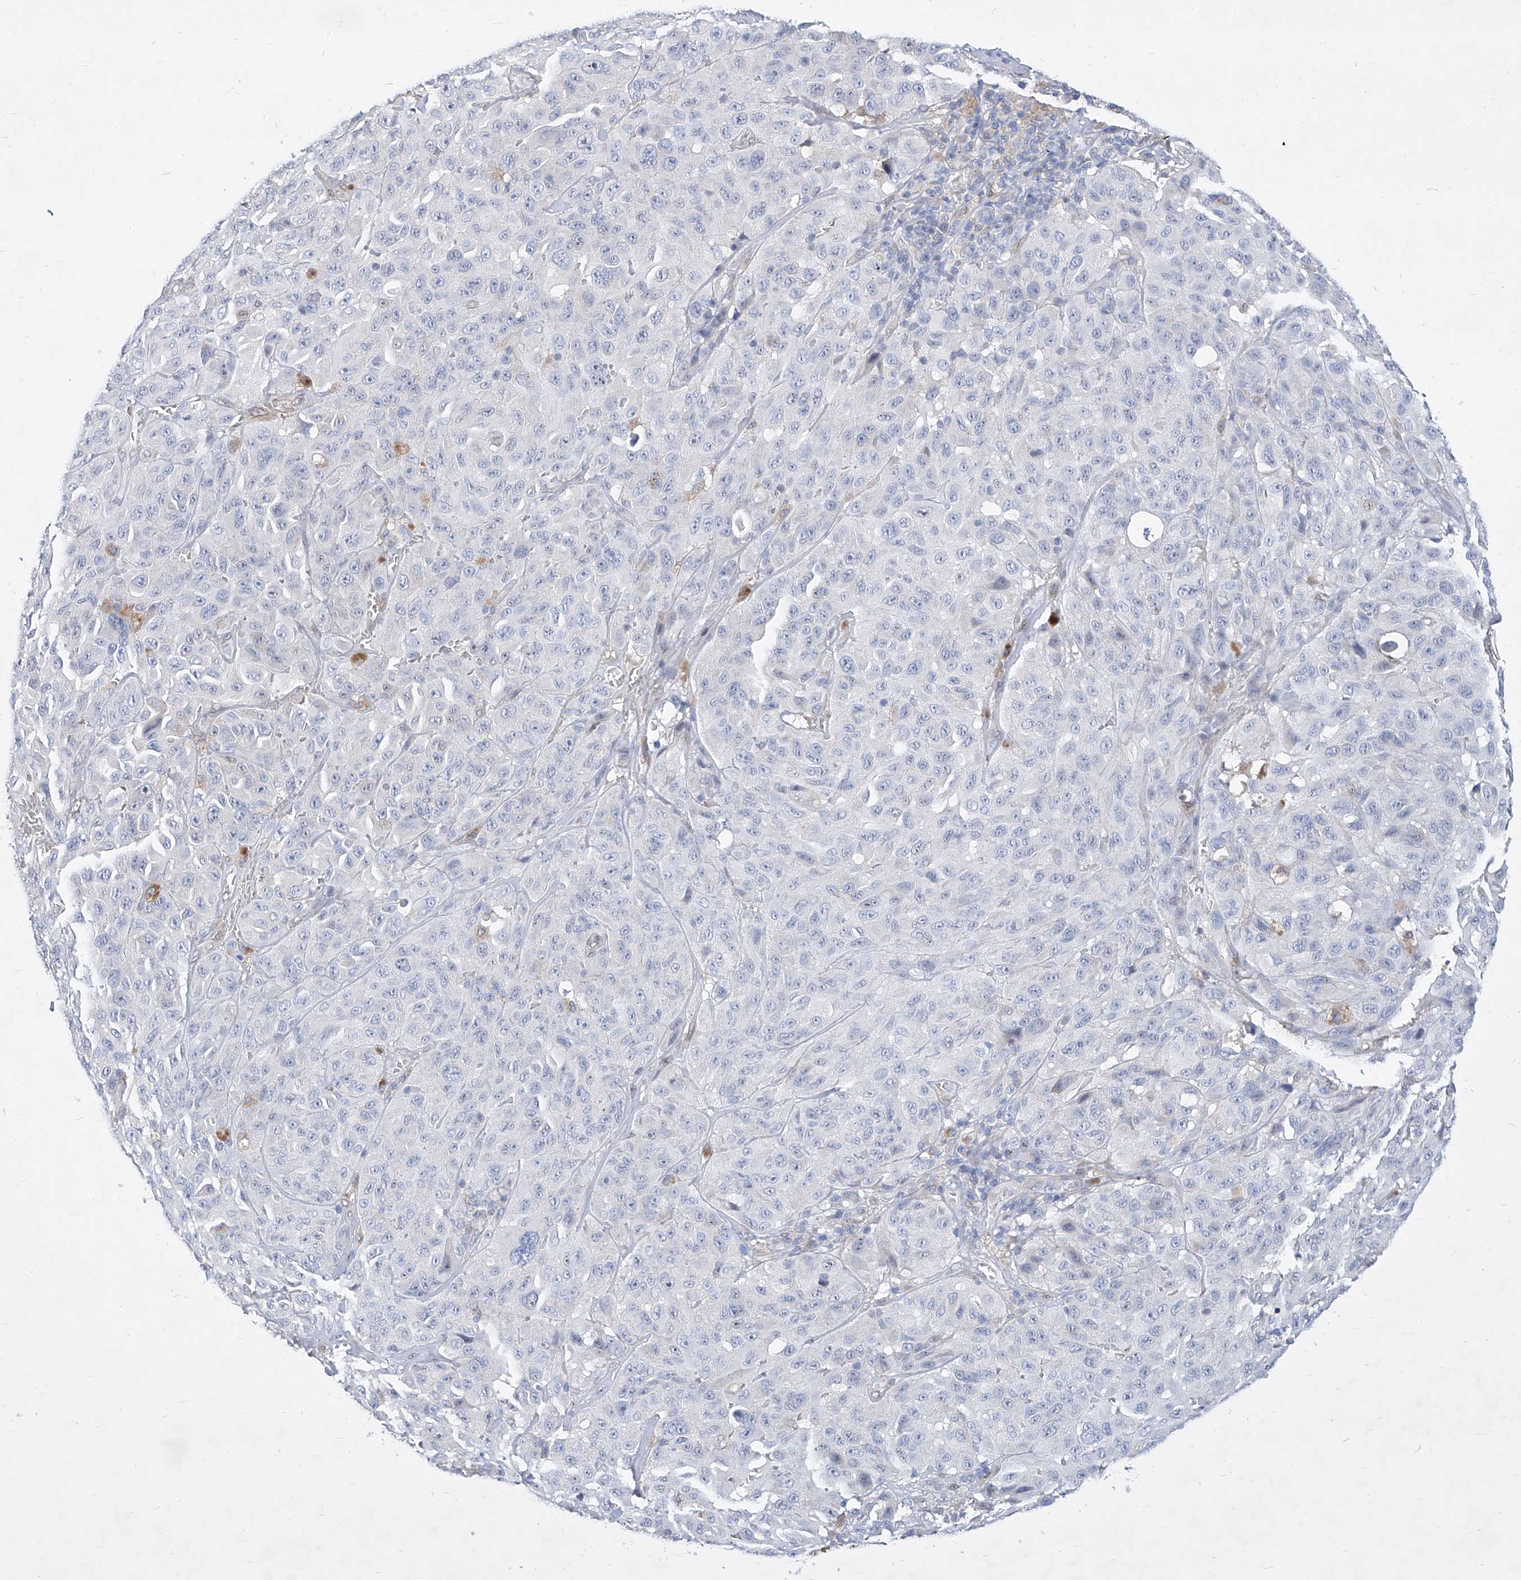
{"staining": {"intensity": "negative", "quantity": "none", "location": "none"}, "tissue": "melanoma", "cell_type": "Tumor cells", "image_type": "cancer", "snomed": [{"axis": "morphology", "description": "Malignant melanoma, NOS"}, {"axis": "topography", "description": "Skin"}], "caption": "Tumor cells are negative for brown protein staining in malignant melanoma. Nuclei are stained in blue.", "gene": "MX2", "patient": {"sex": "male", "age": 66}}